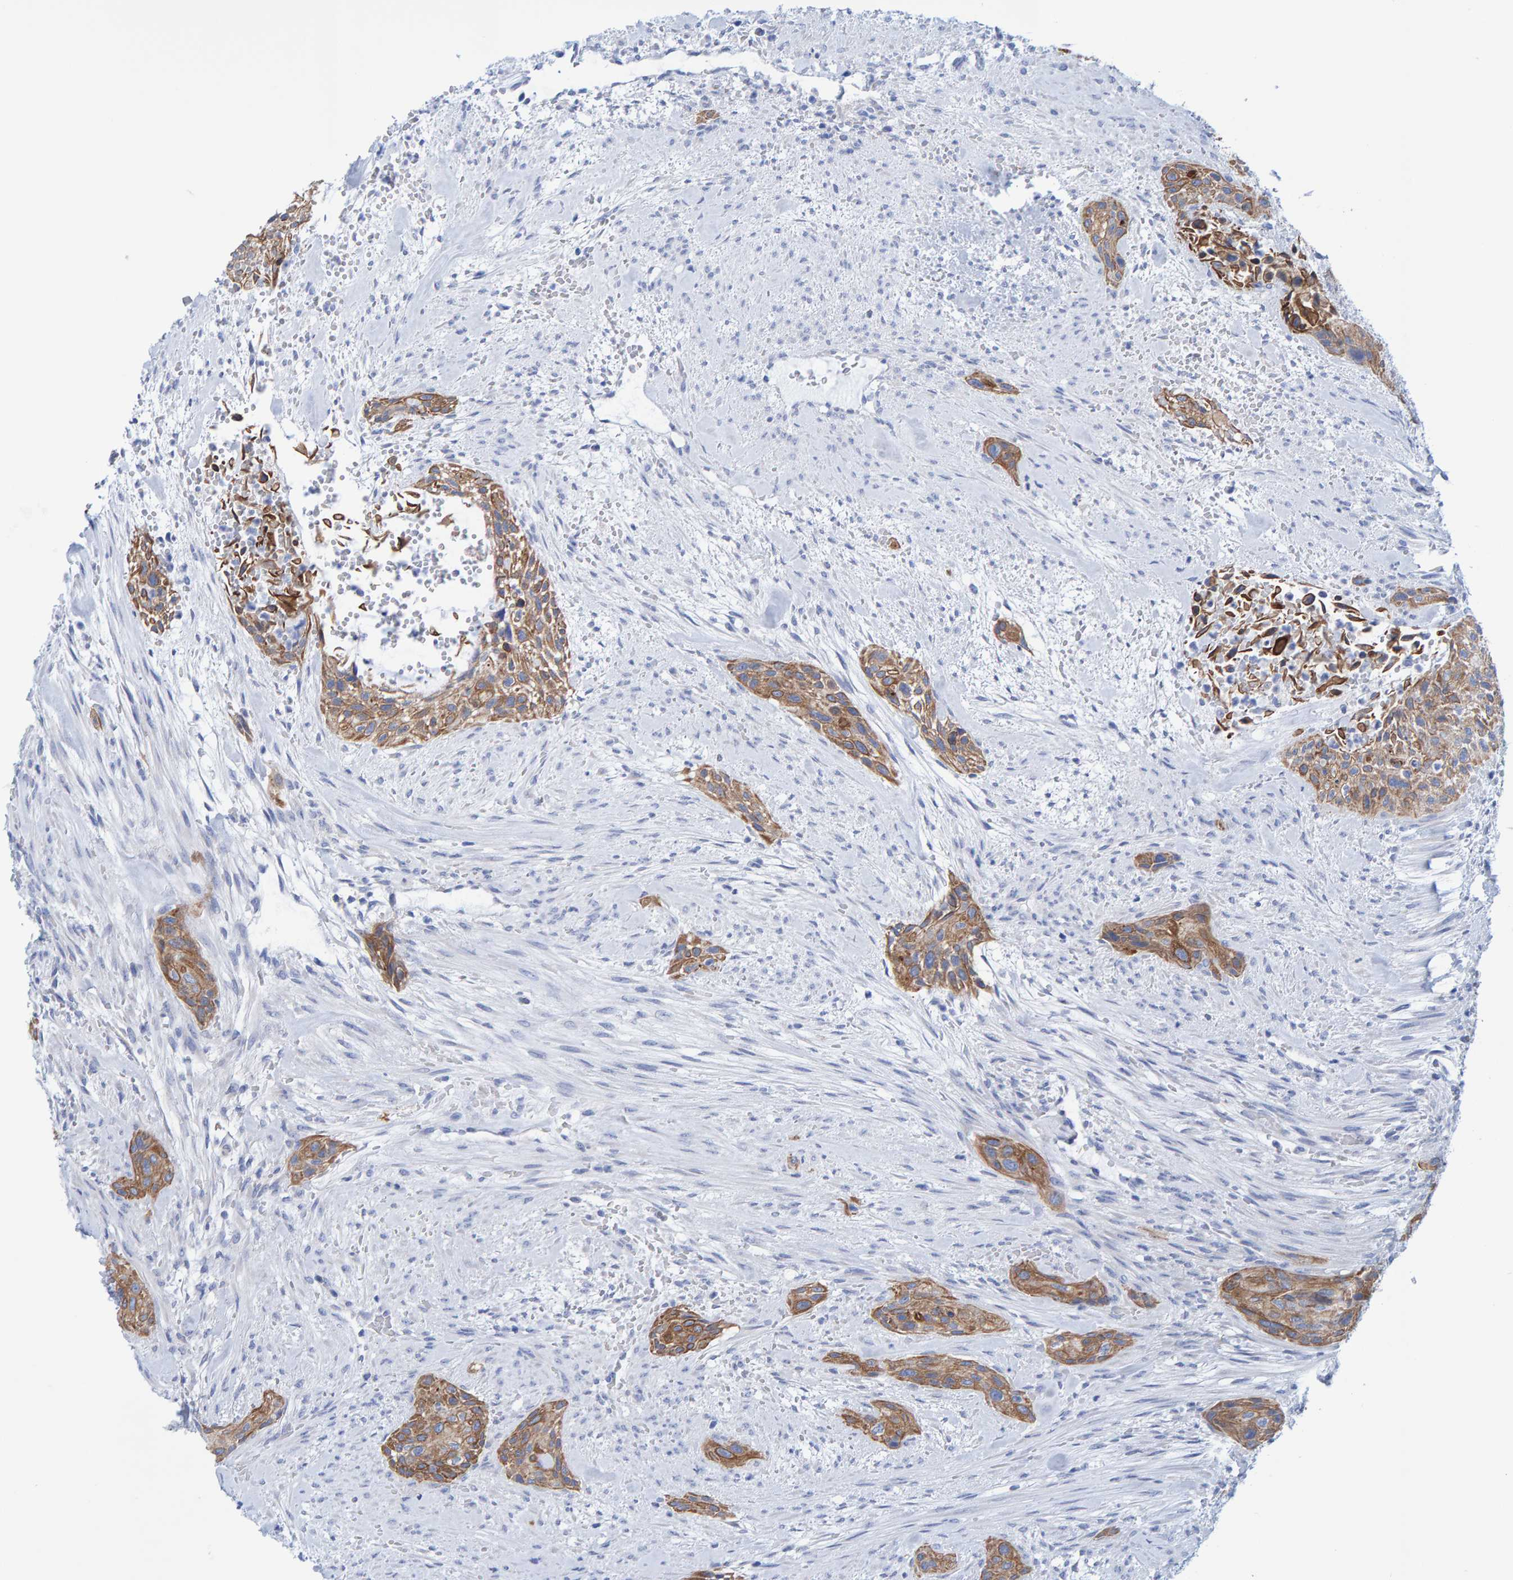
{"staining": {"intensity": "moderate", "quantity": ">75%", "location": "cytoplasmic/membranous"}, "tissue": "urothelial cancer", "cell_type": "Tumor cells", "image_type": "cancer", "snomed": [{"axis": "morphology", "description": "Urothelial carcinoma, High grade"}, {"axis": "topography", "description": "Urinary bladder"}], "caption": "This histopathology image displays IHC staining of human urothelial cancer, with medium moderate cytoplasmic/membranous positivity in about >75% of tumor cells.", "gene": "JAKMIP3", "patient": {"sex": "male", "age": 35}}